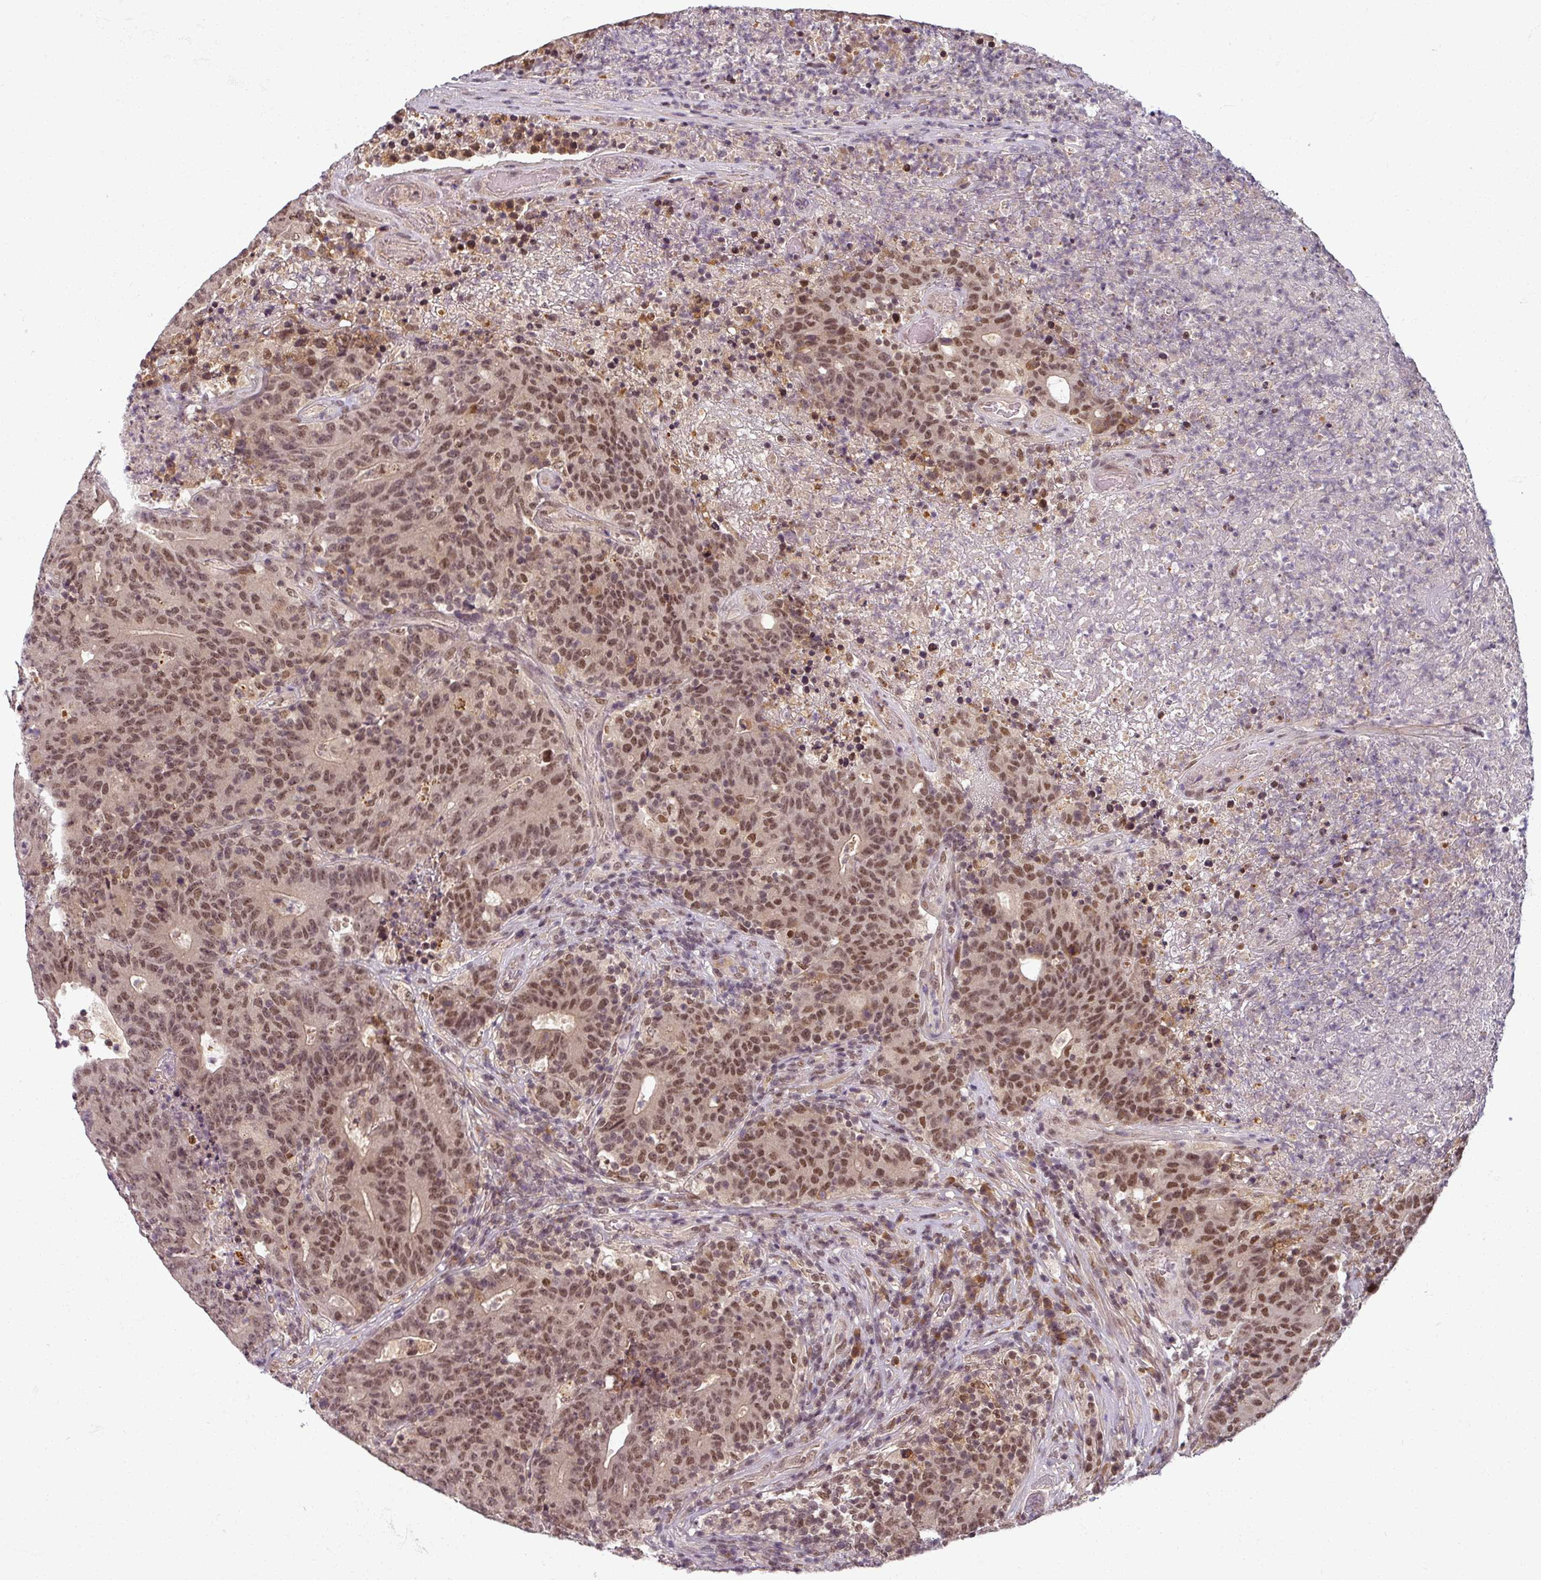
{"staining": {"intensity": "moderate", "quantity": ">75%", "location": "cytoplasmic/membranous,nuclear"}, "tissue": "colorectal cancer", "cell_type": "Tumor cells", "image_type": "cancer", "snomed": [{"axis": "morphology", "description": "Adenocarcinoma, NOS"}, {"axis": "topography", "description": "Colon"}], "caption": "Tumor cells show moderate cytoplasmic/membranous and nuclear expression in about >75% of cells in colorectal adenocarcinoma.", "gene": "POLR2G", "patient": {"sex": "female", "age": 75}}